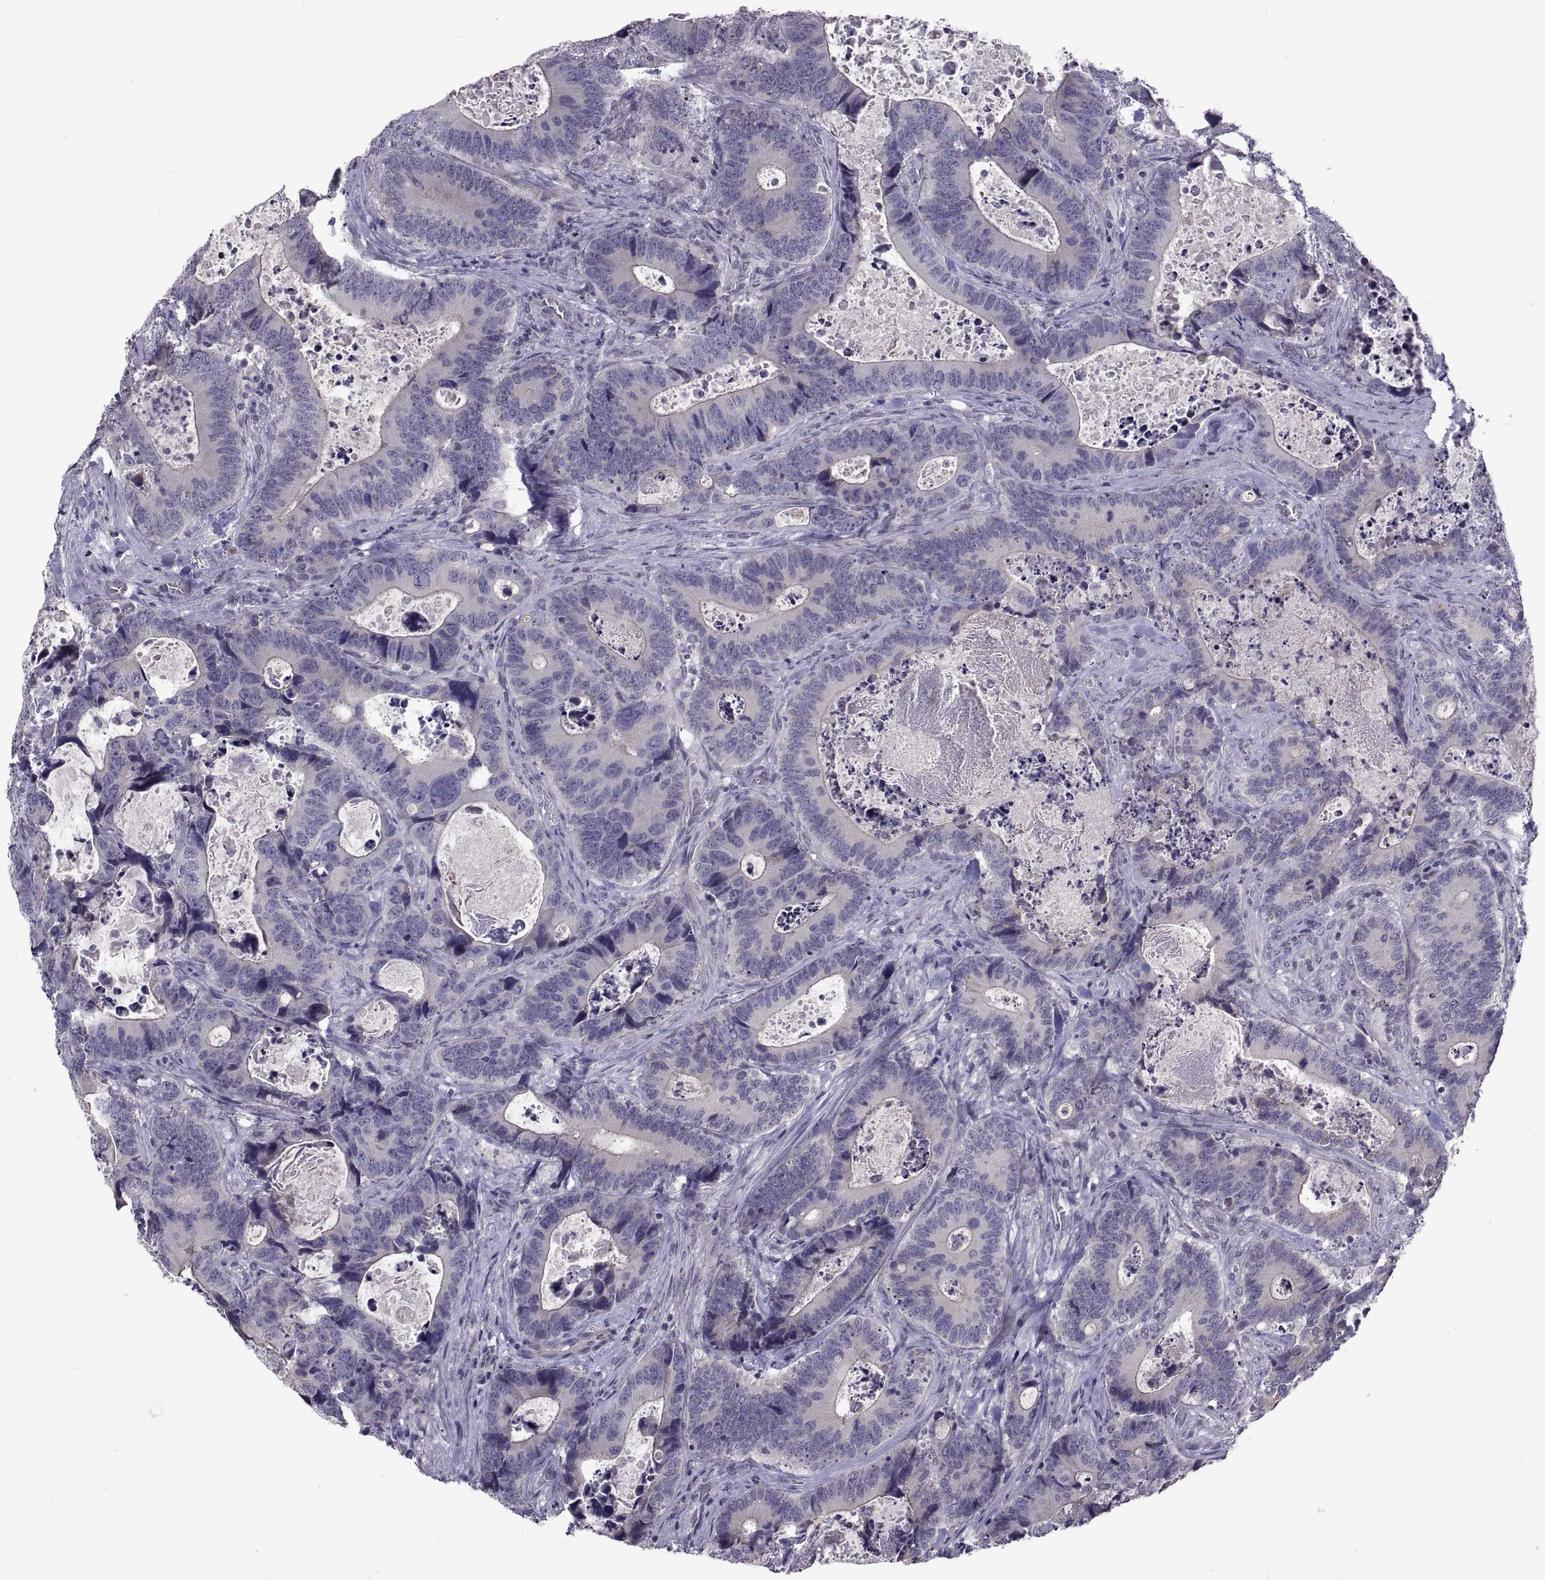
{"staining": {"intensity": "negative", "quantity": "none", "location": "none"}, "tissue": "colorectal cancer", "cell_type": "Tumor cells", "image_type": "cancer", "snomed": [{"axis": "morphology", "description": "Adenocarcinoma, NOS"}, {"axis": "topography", "description": "Colon"}], "caption": "Immunohistochemical staining of human colorectal cancer shows no significant positivity in tumor cells.", "gene": "NPTX2", "patient": {"sex": "female", "age": 82}}